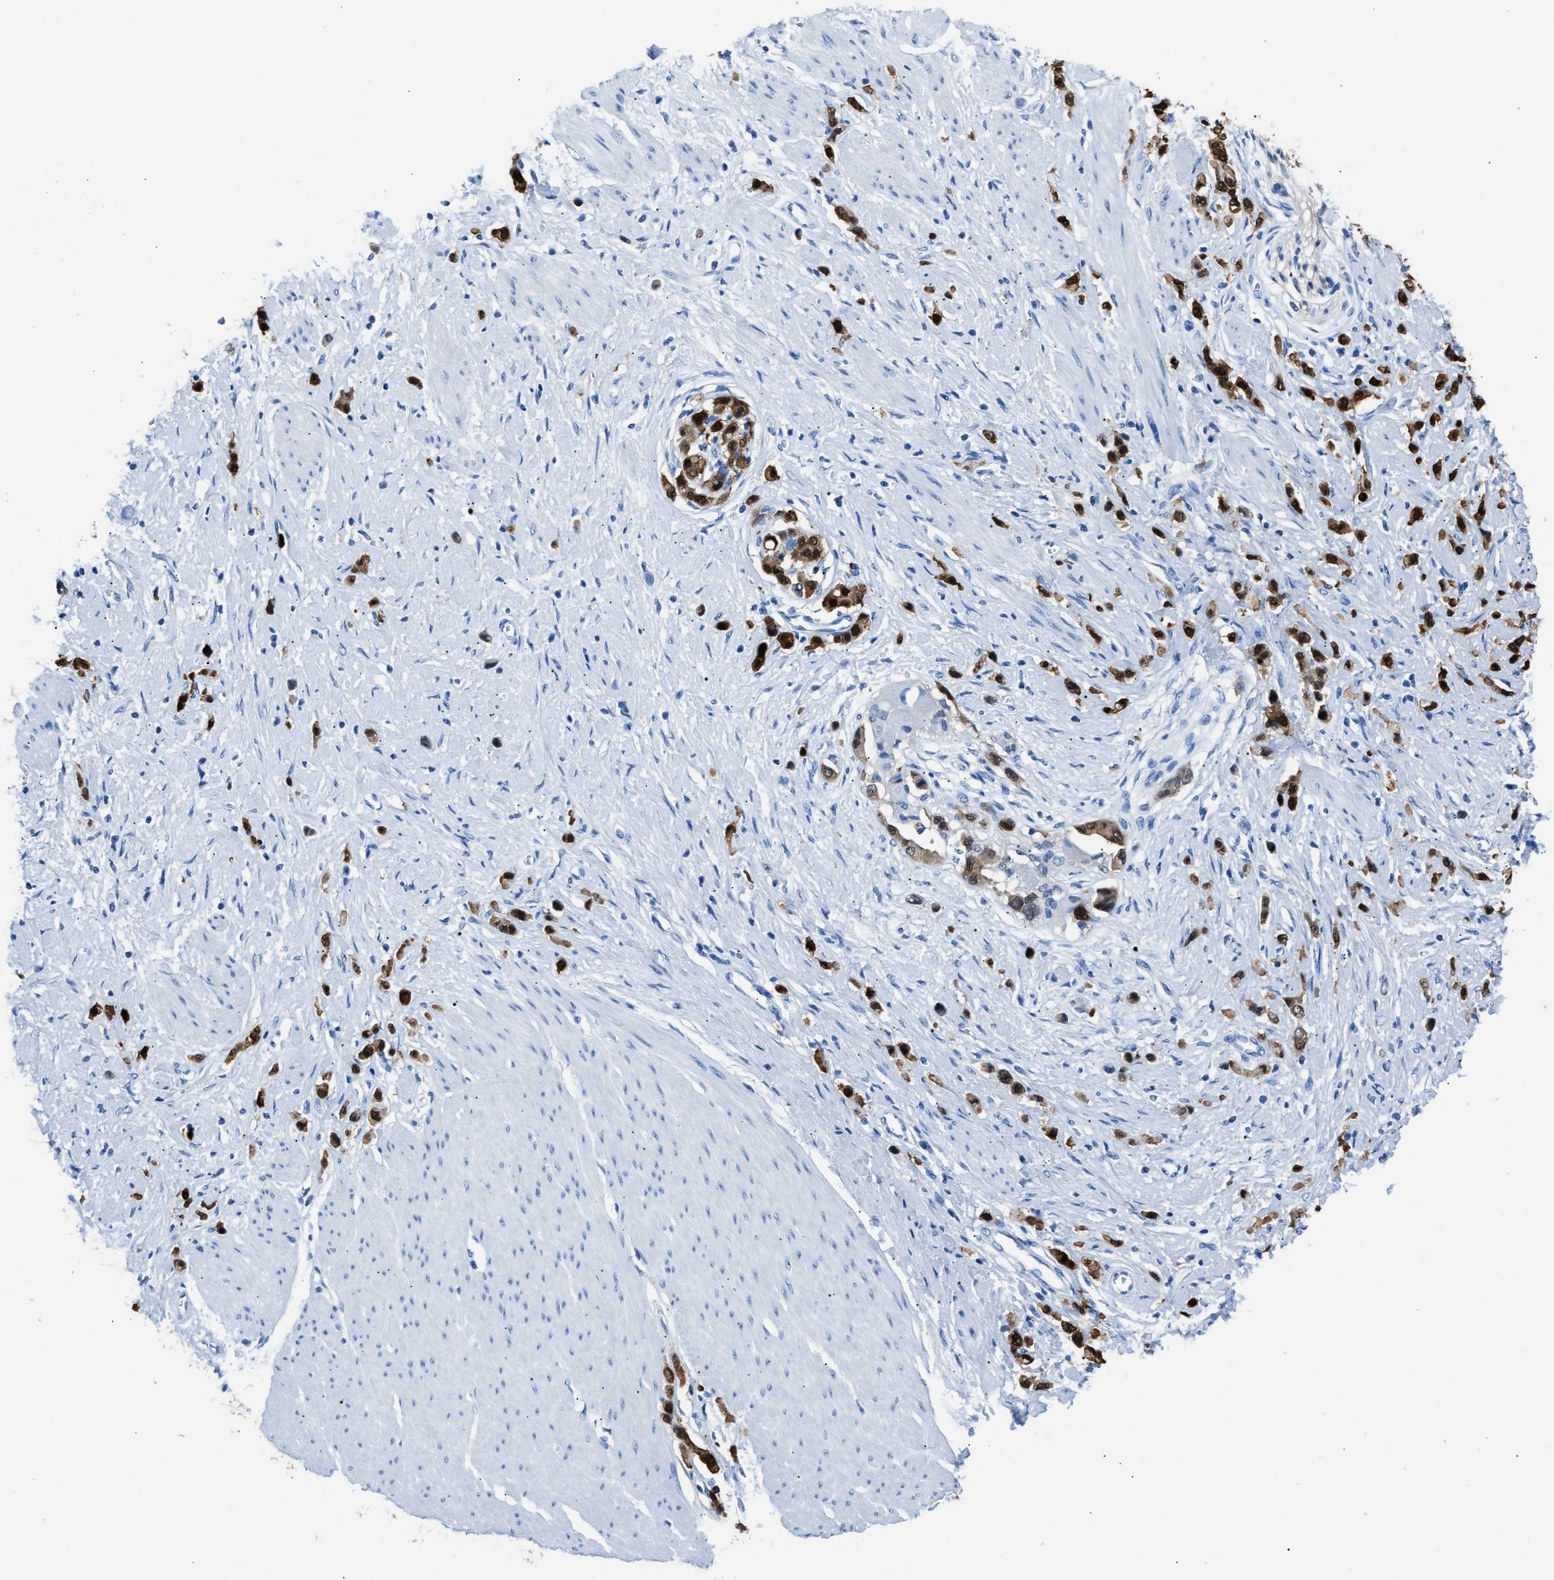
{"staining": {"intensity": "strong", "quantity": ">75%", "location": "cytoplasmic/membranous,nuclear"}, "tissue": "stomach cancer", "cell_type": "Tumor cells", "image_type": "cancer", "snomed": [{"axis": "morphology", "description": "Adenocarcinoma, NOS"}, {"axis": "topography", "description": "Stomach"}], "caption": "Human stomach adenocarcinoma stained with a brown dye shows strong cytoplasmic/membranous and nuclear positive expression in about >75% of tumor cells.", "gene": "S100P", "patient": {"sex": "female", "age": 65}}